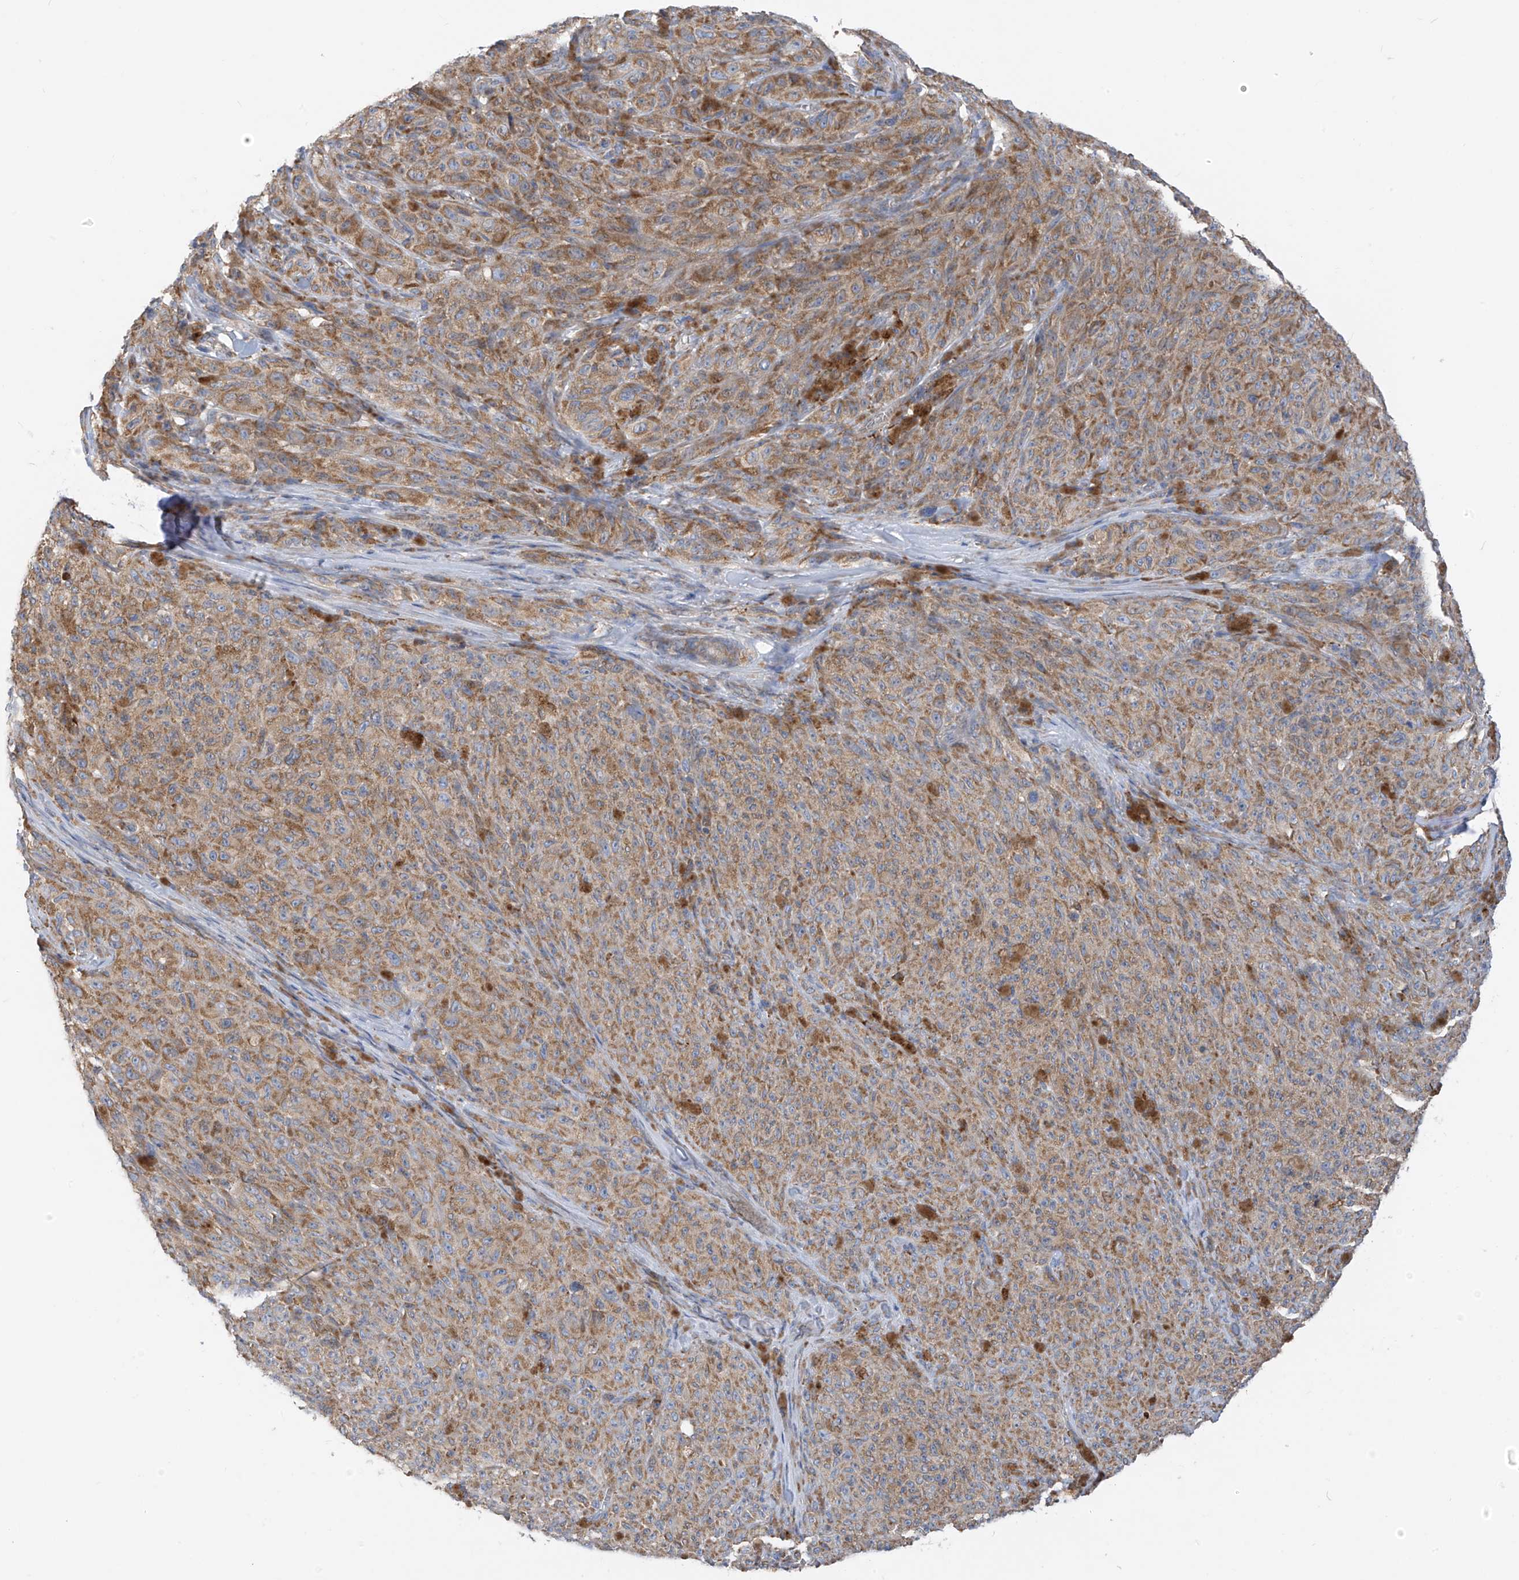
{"staining": {"intensity": "moderate", "quantity": ">75%", "location": "cytoplasmic/membranous"}, "tissue": "melanoma", "cell_type": "Tumor cells", "image_type": "cancer", "snomed": [{"axis": "morphology", "description": "Malignant melanoma, NOS"}, {"axis": "topography", "description": "Skin"}], "caption": "The micrograph demonstrates a brown stain indicating the presence of a protein in the cytoplasmic/membranous of tumor cells in melanoma.", "gene": "EOMES", "patient": {"sex": "female", "age": 82}}